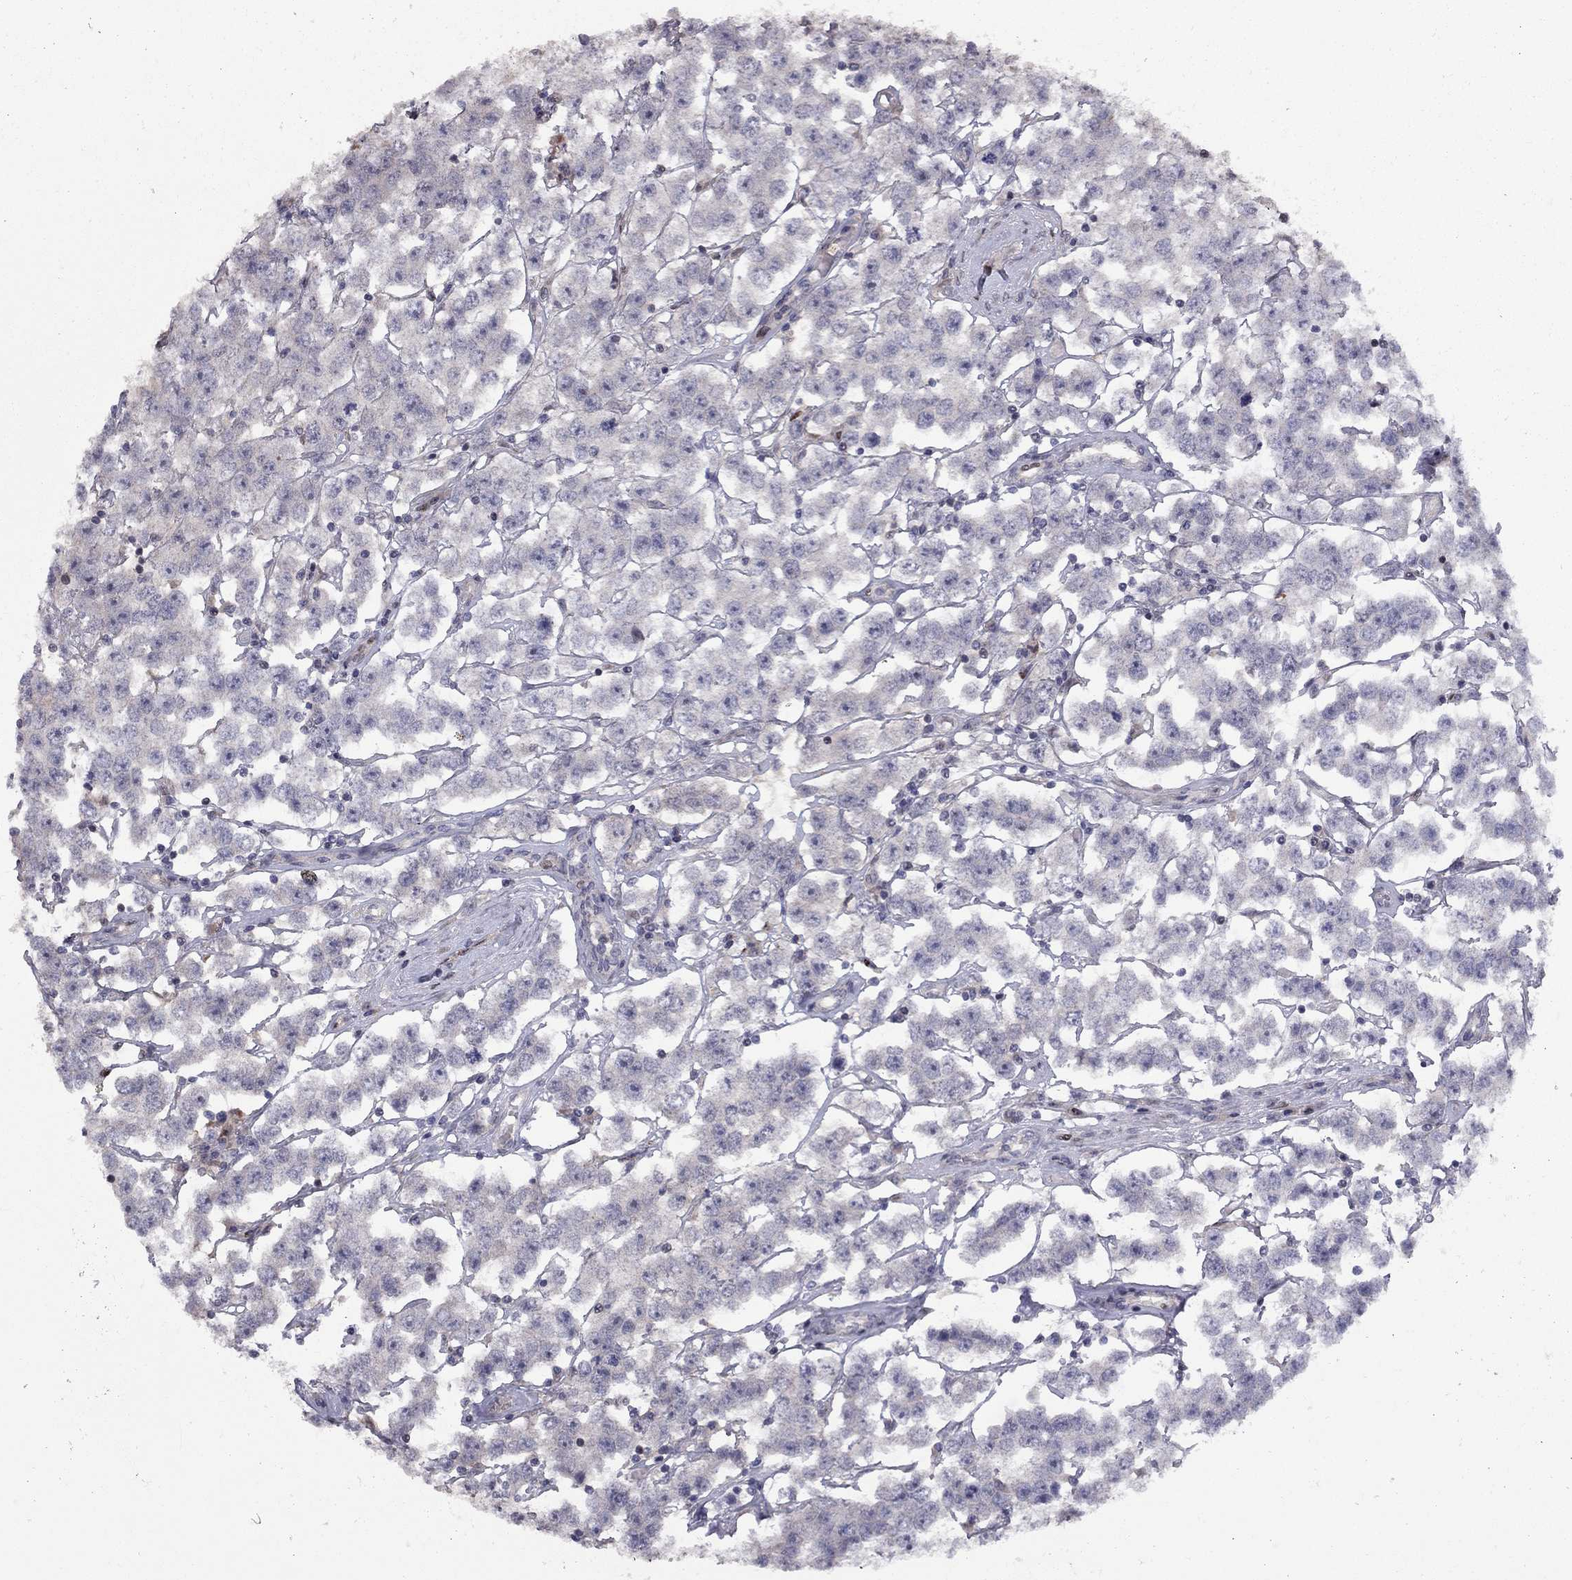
{"staining": {"intensity": "negative", "quantity": "none", "location": "none"}, "tissue": "testis cancer", "cell_type": "Tumor cells", "image_type": "cancer", "snomed": [{"axis": "morphology", "description": "Seminoma, NOS"}, {"axis": "topography", "description": "Testis"}], "caption": "Seminoma (testis) stained for a protein using immunohistochemistry reveals no staining tumor cells.", "gene": "DUSP7", "patient": {"sex": "male", "age": 52}}